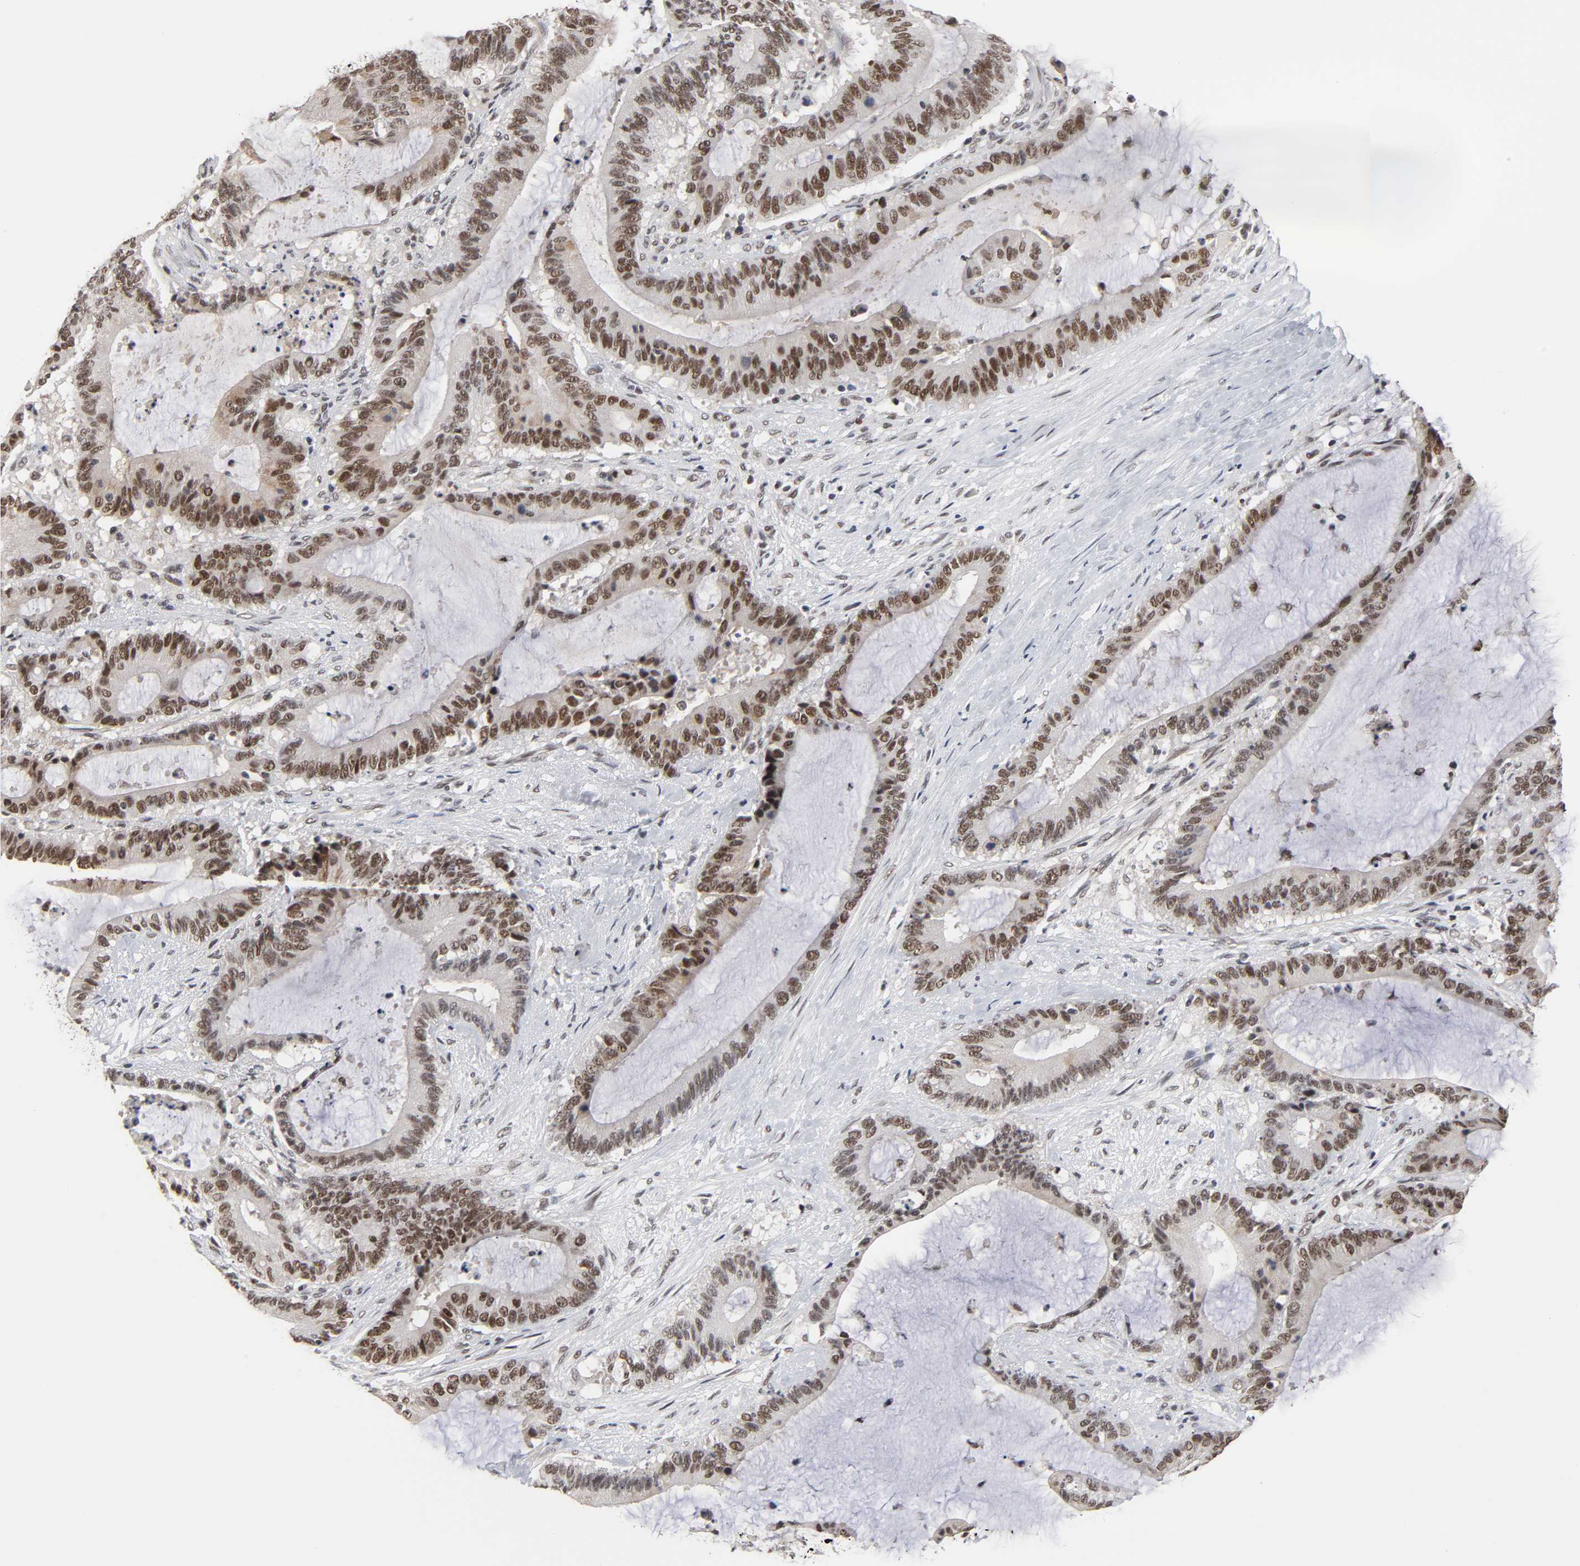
{"staining": {"intensity": "moderate", "quantity": ">75%", "location": "nuclear"}, "tissue": "liver cancer", "cell_type": "Tumor cells", "image_type": "cancer", "snomed": [{"axis": "morphology", "description": "Cholangiocarcinoma"}, {"axis": "topography", "description": "Liver"}], "caption": "Protein expression analysis of human liver cholangiocarcinoma reveals moderate nuclear positivity in about >75% of tumor cells.", "gene": "TRIM33", "patient": {"sex": "female", "age": 73}}